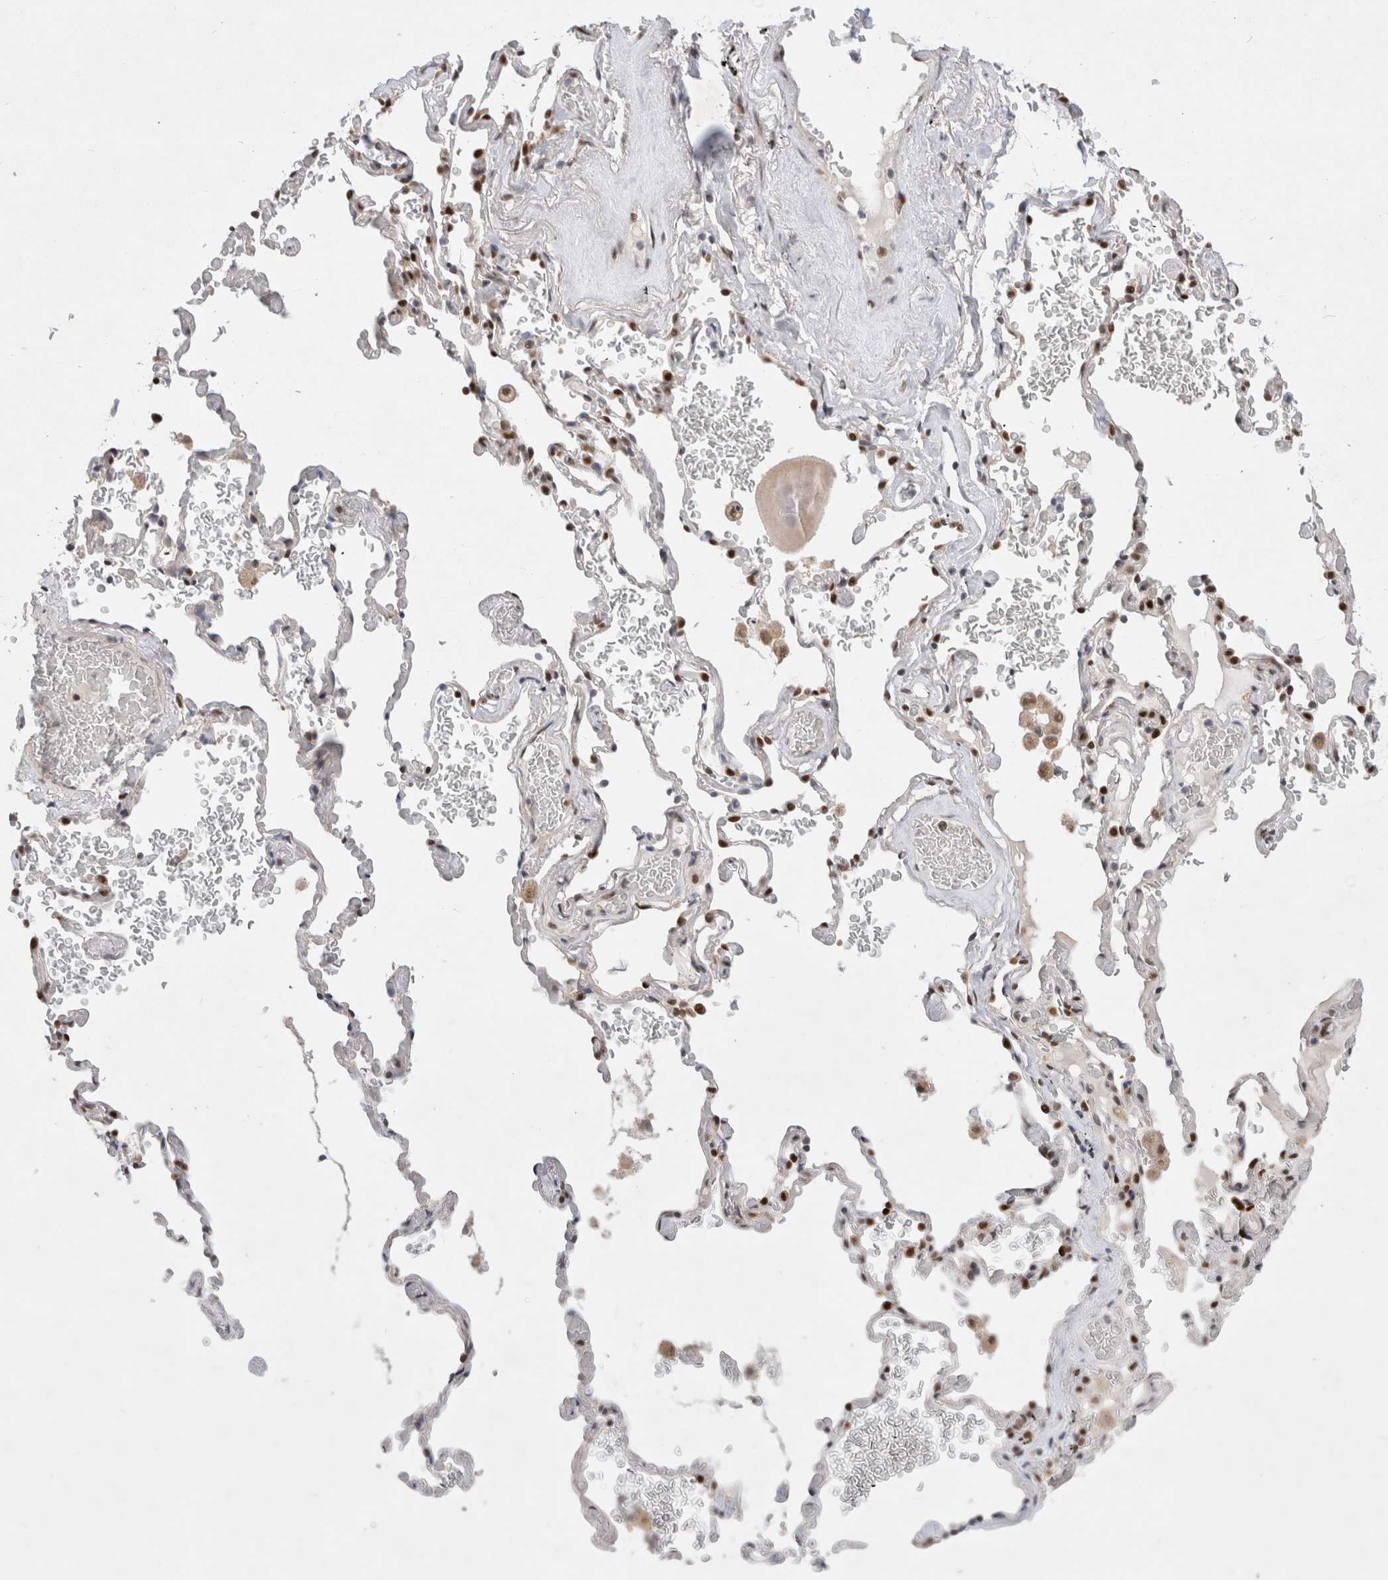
{"staining": {"intensity": "negative", "quantity": "none", "location": "none"}, "tissue": "adipose tissue", "cell_type": "Adipocytes", "image_type": "normal", "snomed": [{"axis": "morphology", "description": "Normal tissue, NOS"}, {"axis": "topography", "description": "Cartilage tissue"}, {"axis": "topography", "description": "Lung"}], "caption": "DAB immunohistochemical staining of benign human adipose tissue exhibits no significant expression in adipocytes. The staining is performed using DAB (3,3'-diaminobenzidine) brown chromogen with nuclei counter-stained in using hematoxylin.", "gene": "GTF2I", "patient": {"sex": "female", "age": 77}}